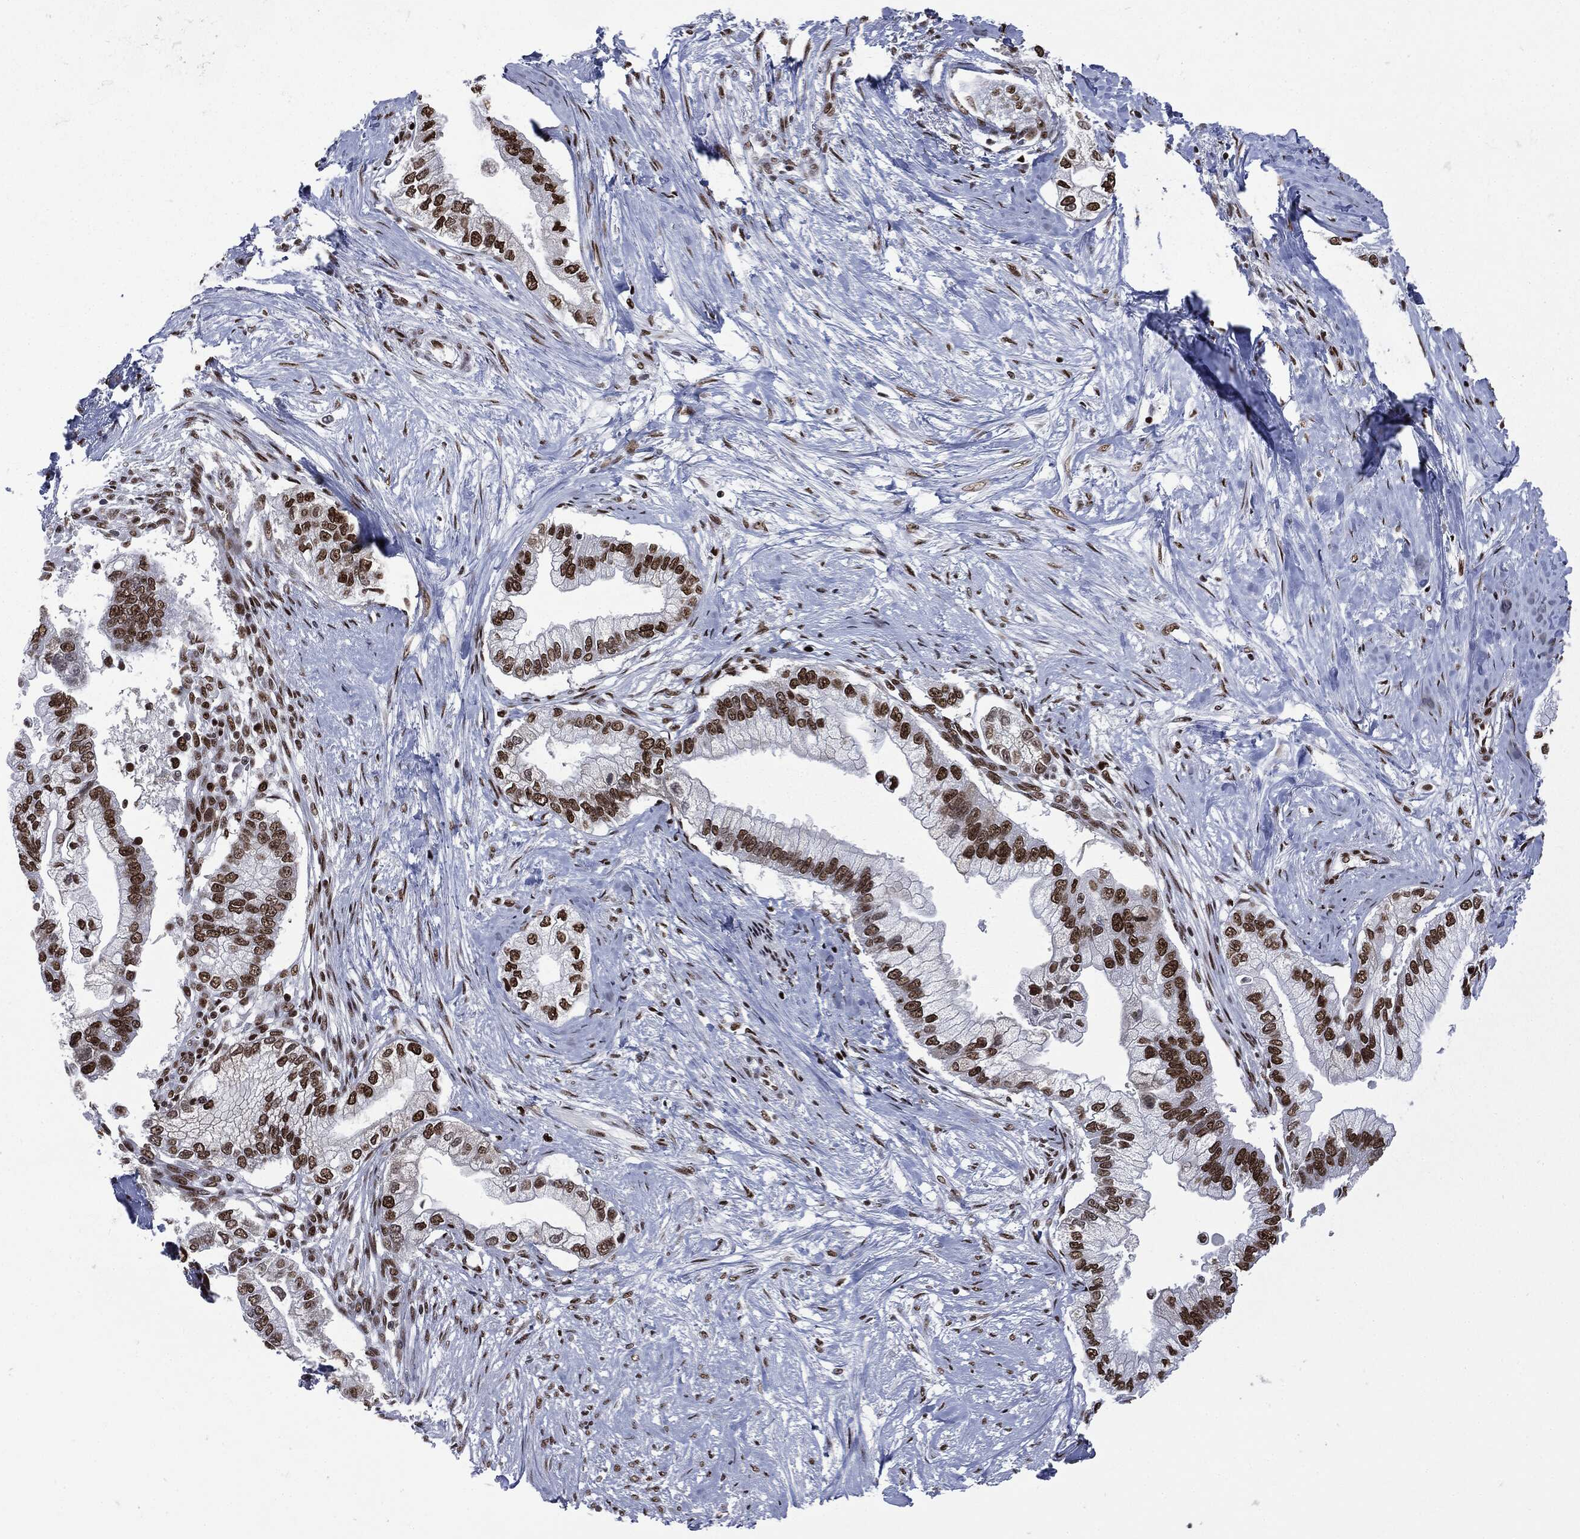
{"staining": {"intensity": "strong", "quantity": ">75%", "location": "nuclear"}, "tissue": "pancreatic cancer", "cell_type": "Tumor cells", "image_type": "cancer", "snomed": [{"axis": "morphology", "description": "Adenocarcinoma, NOS"}, {"axis": "topography", "description": "Pancreas"}], "caption": "Human pancreatic adenocarcinoma stained for a protein (brown) displays strong nuclear positive expression in about >75% of tumor cells.", "gene": "MSH2", "patient": {"sex": "male", "age": 70}}